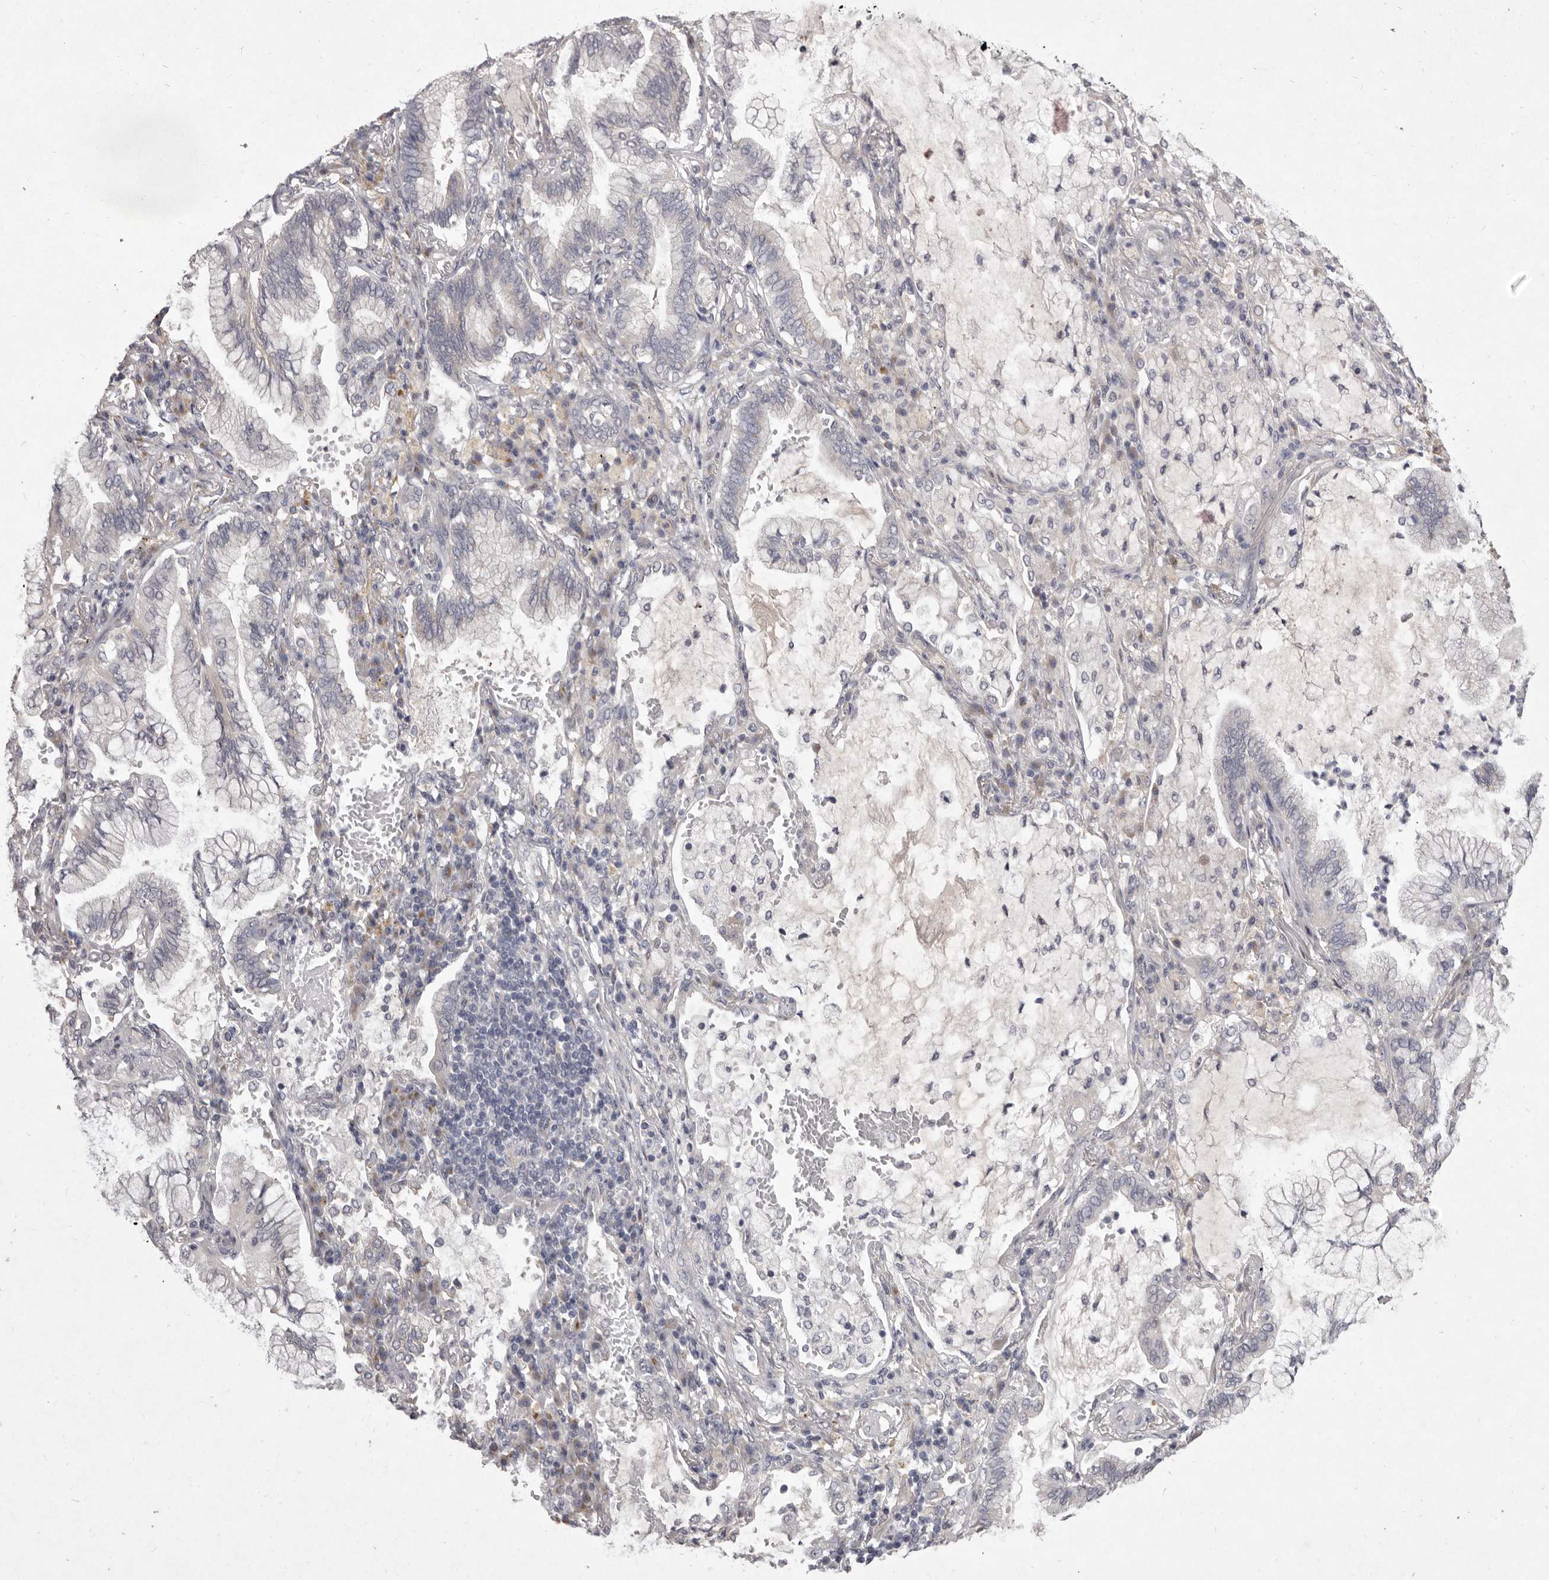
{"staining": {"intensity": "negative", "quantity": "none", "location": "none"}, "tissue": "lung cancer", "cell_type": "Tumor cells", "image_type": "cancer", "snomed": [{"axis": "morphology", "description": "Adenocarcinoma, NOS"}, {"axis": "topography", "description": "Lung"}], "caption": "Immunohistochemistry (IHC) micrograph of lung adenocarcinoma stained for a protein (brown), which displays no staining in tumor cells.", "gene": "P2RX6", "patient": {"sex": "female", "age": 70}}